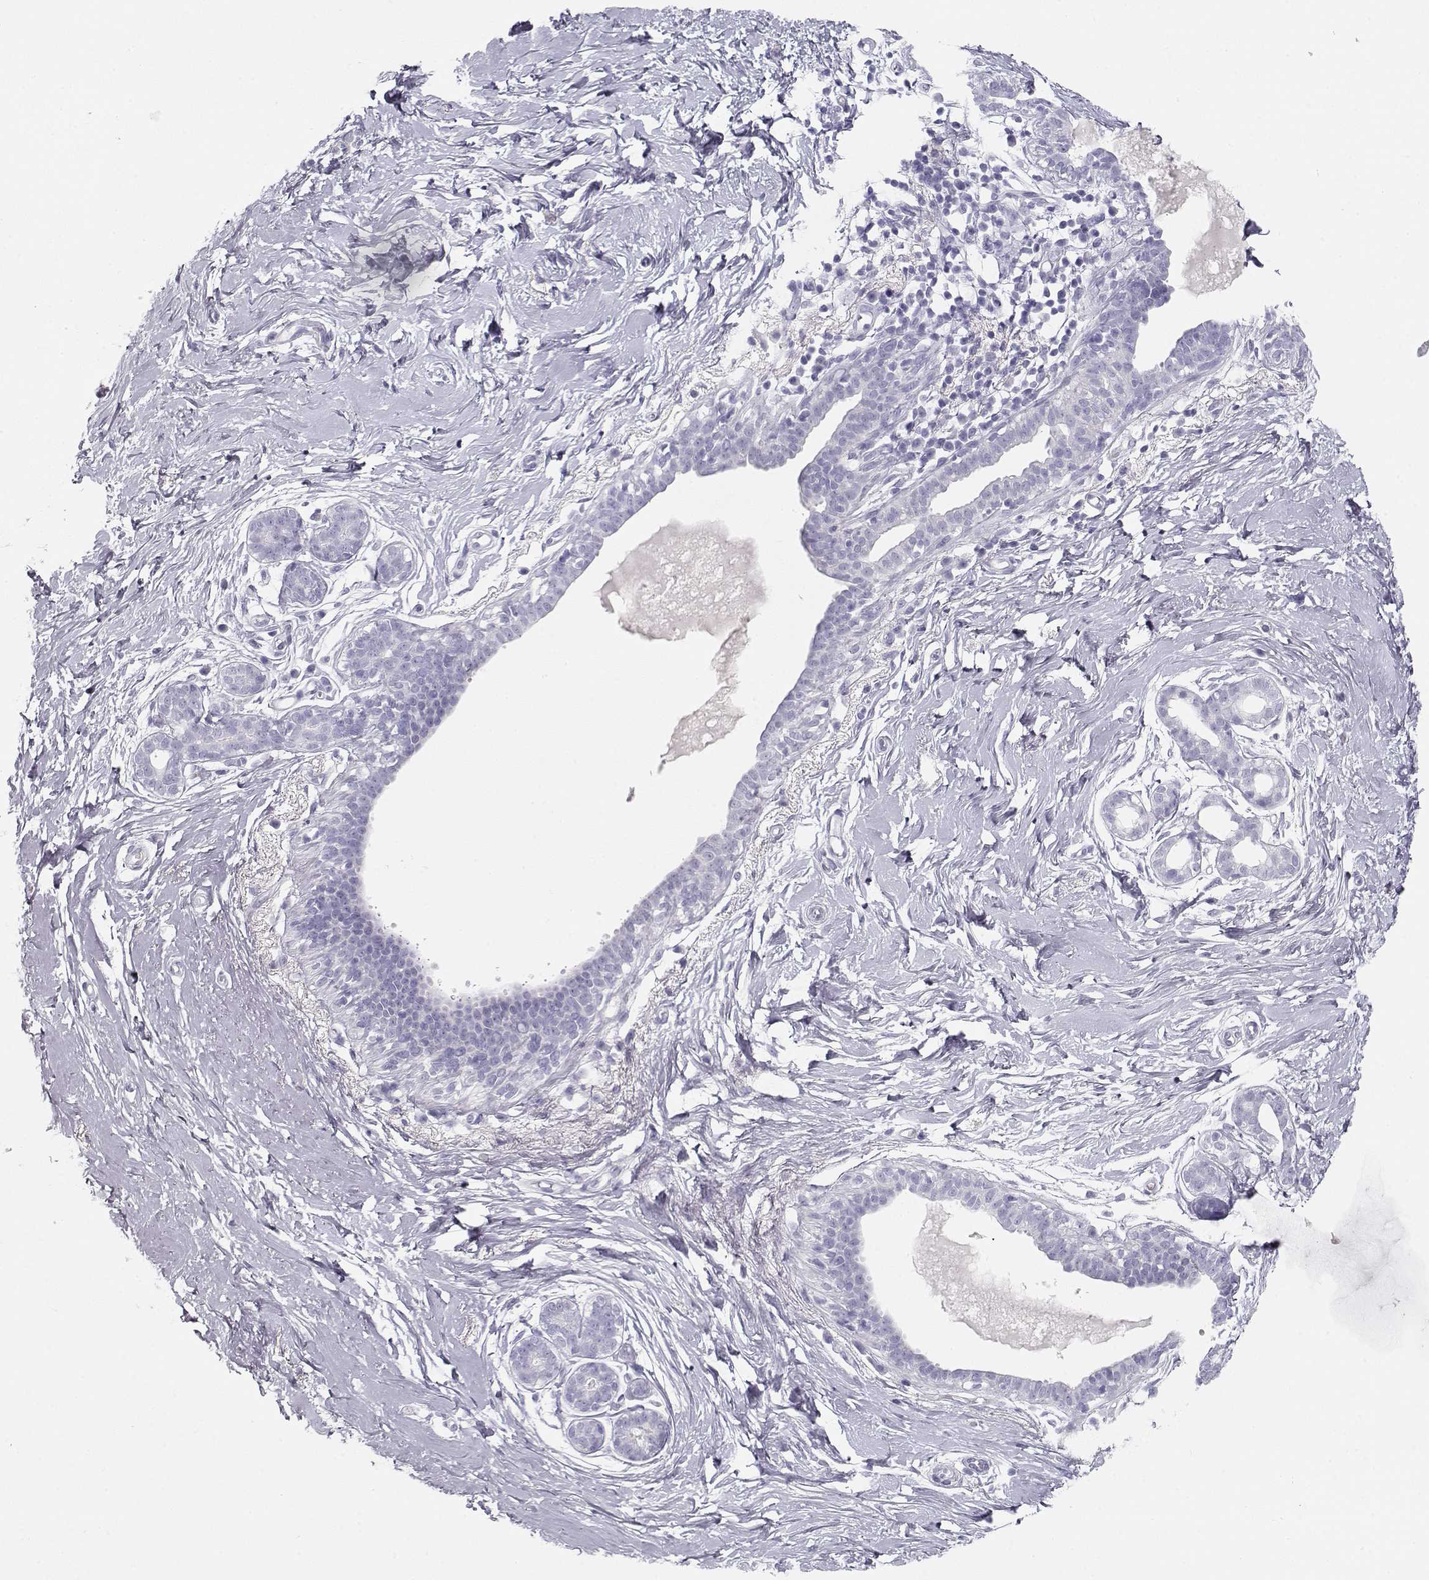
{"staining": {"intensity": "negative", "quantity": "none", "location": "none"}, "tissue": "breast", "cell_type": "Adipocytes", "image_type": "normal", "snomed": [{"axis": "morphology", "description": "Normal tissue, NOS"}, {"axis": "topography", "description": "Breast"}], "caption": "This is an IHC photomicrograph of benign human breast. There is no expression in adipocytes.", "gene": "TKTL1", "patient": {"sex": "female", "age": 37}}